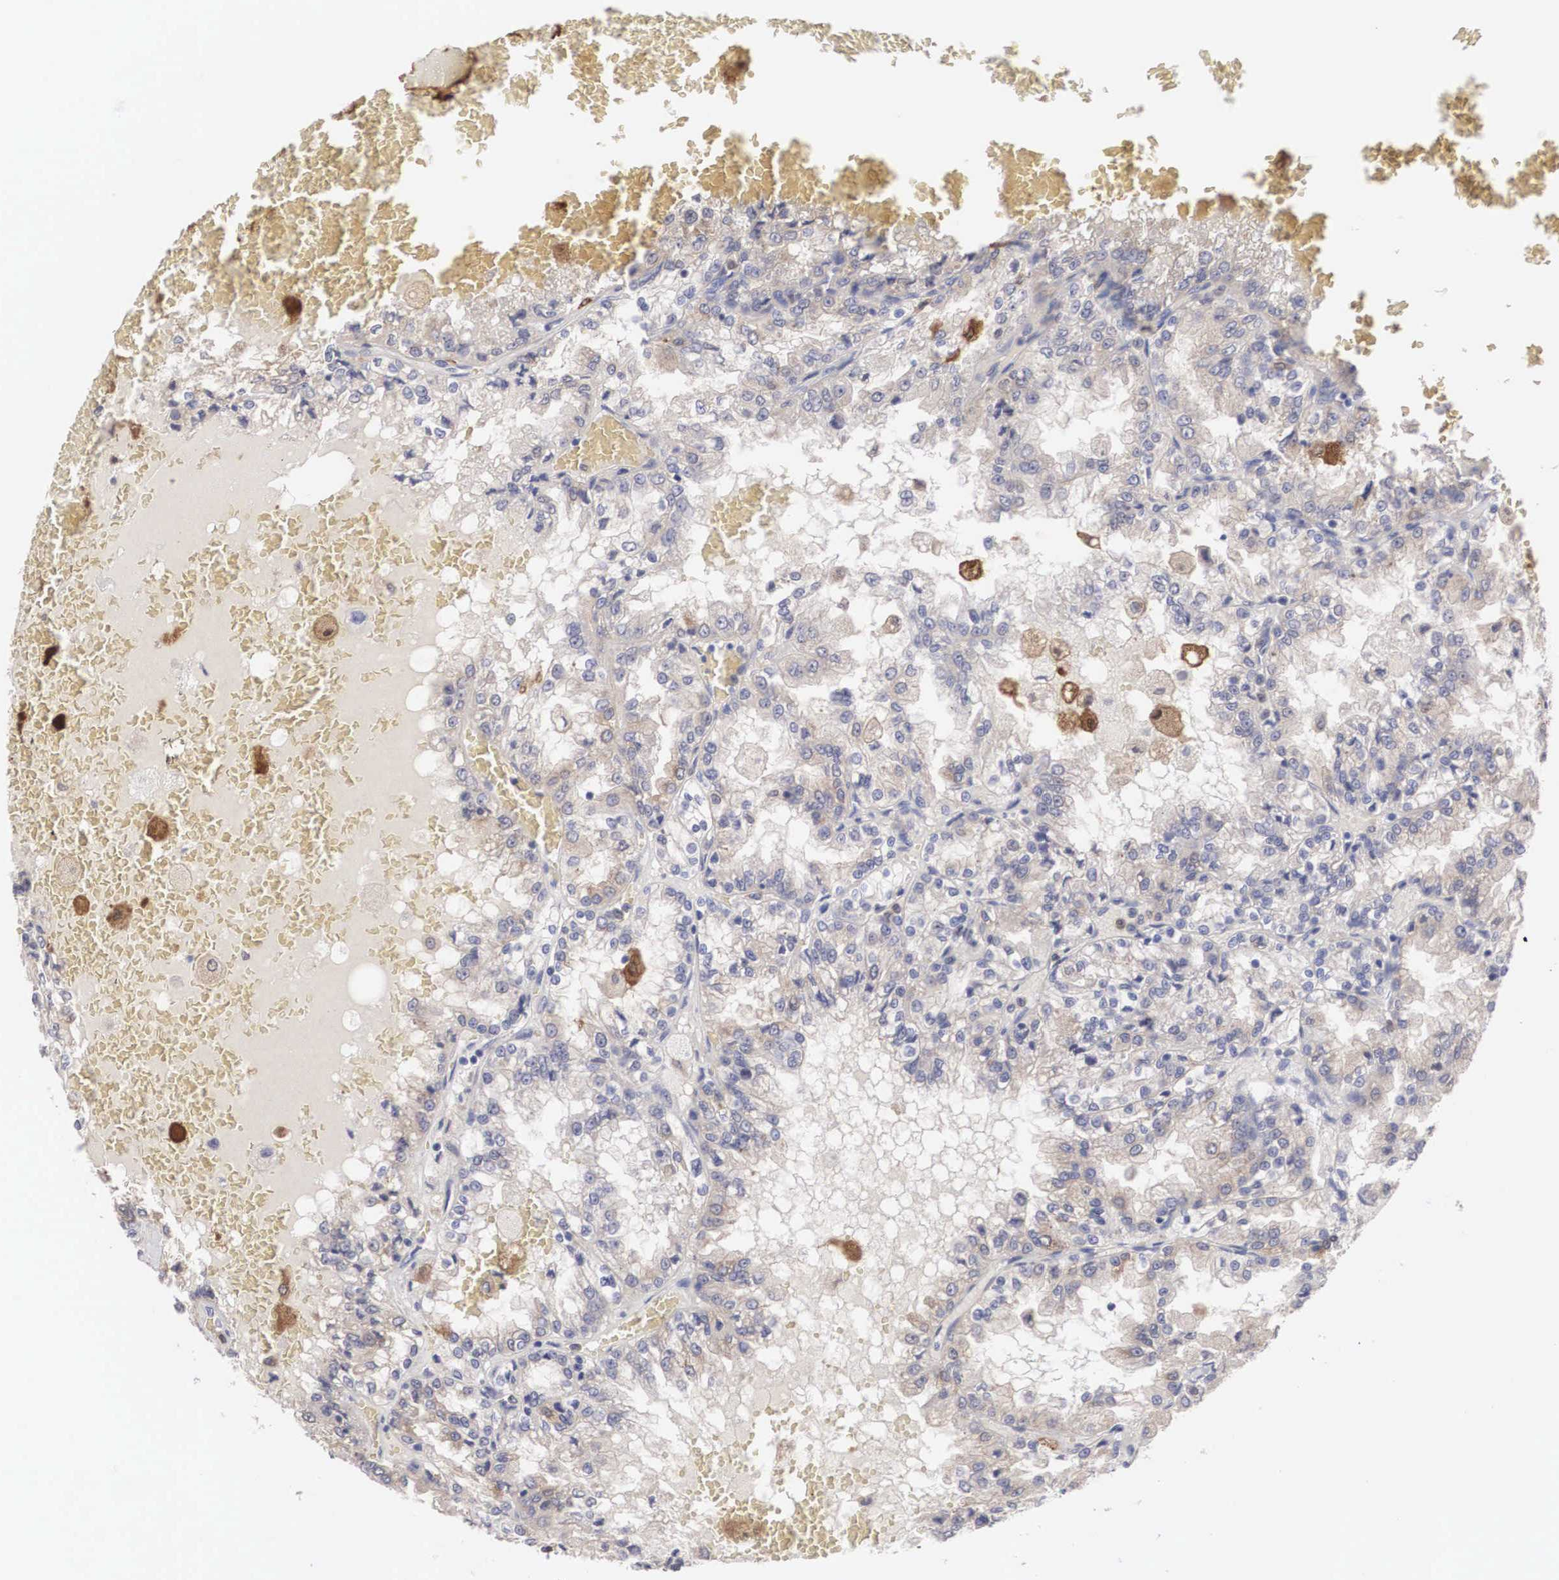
{"staining": {"intensity": "weak", "quantity": "25%-75%", "location": "cytoplasmic/membranous"}, "tissue": "renal cancer", "cell_type": "Tumor cells", "image_type": "cancer", "snomed": [{"axis": "morphology", "description": "Adenocarcinoma, NOS"}, {"axis": "topography", "description": "Kidney"}], "caption": "Protein staining of renal cancer (adenocarcinoma) tissue exhibits weak cytoplasmic/membranous expression in approximately 25%-75% of tumor cells.", "gene": "HMOX1", "patient": {"sex": "female", "age": 56}}